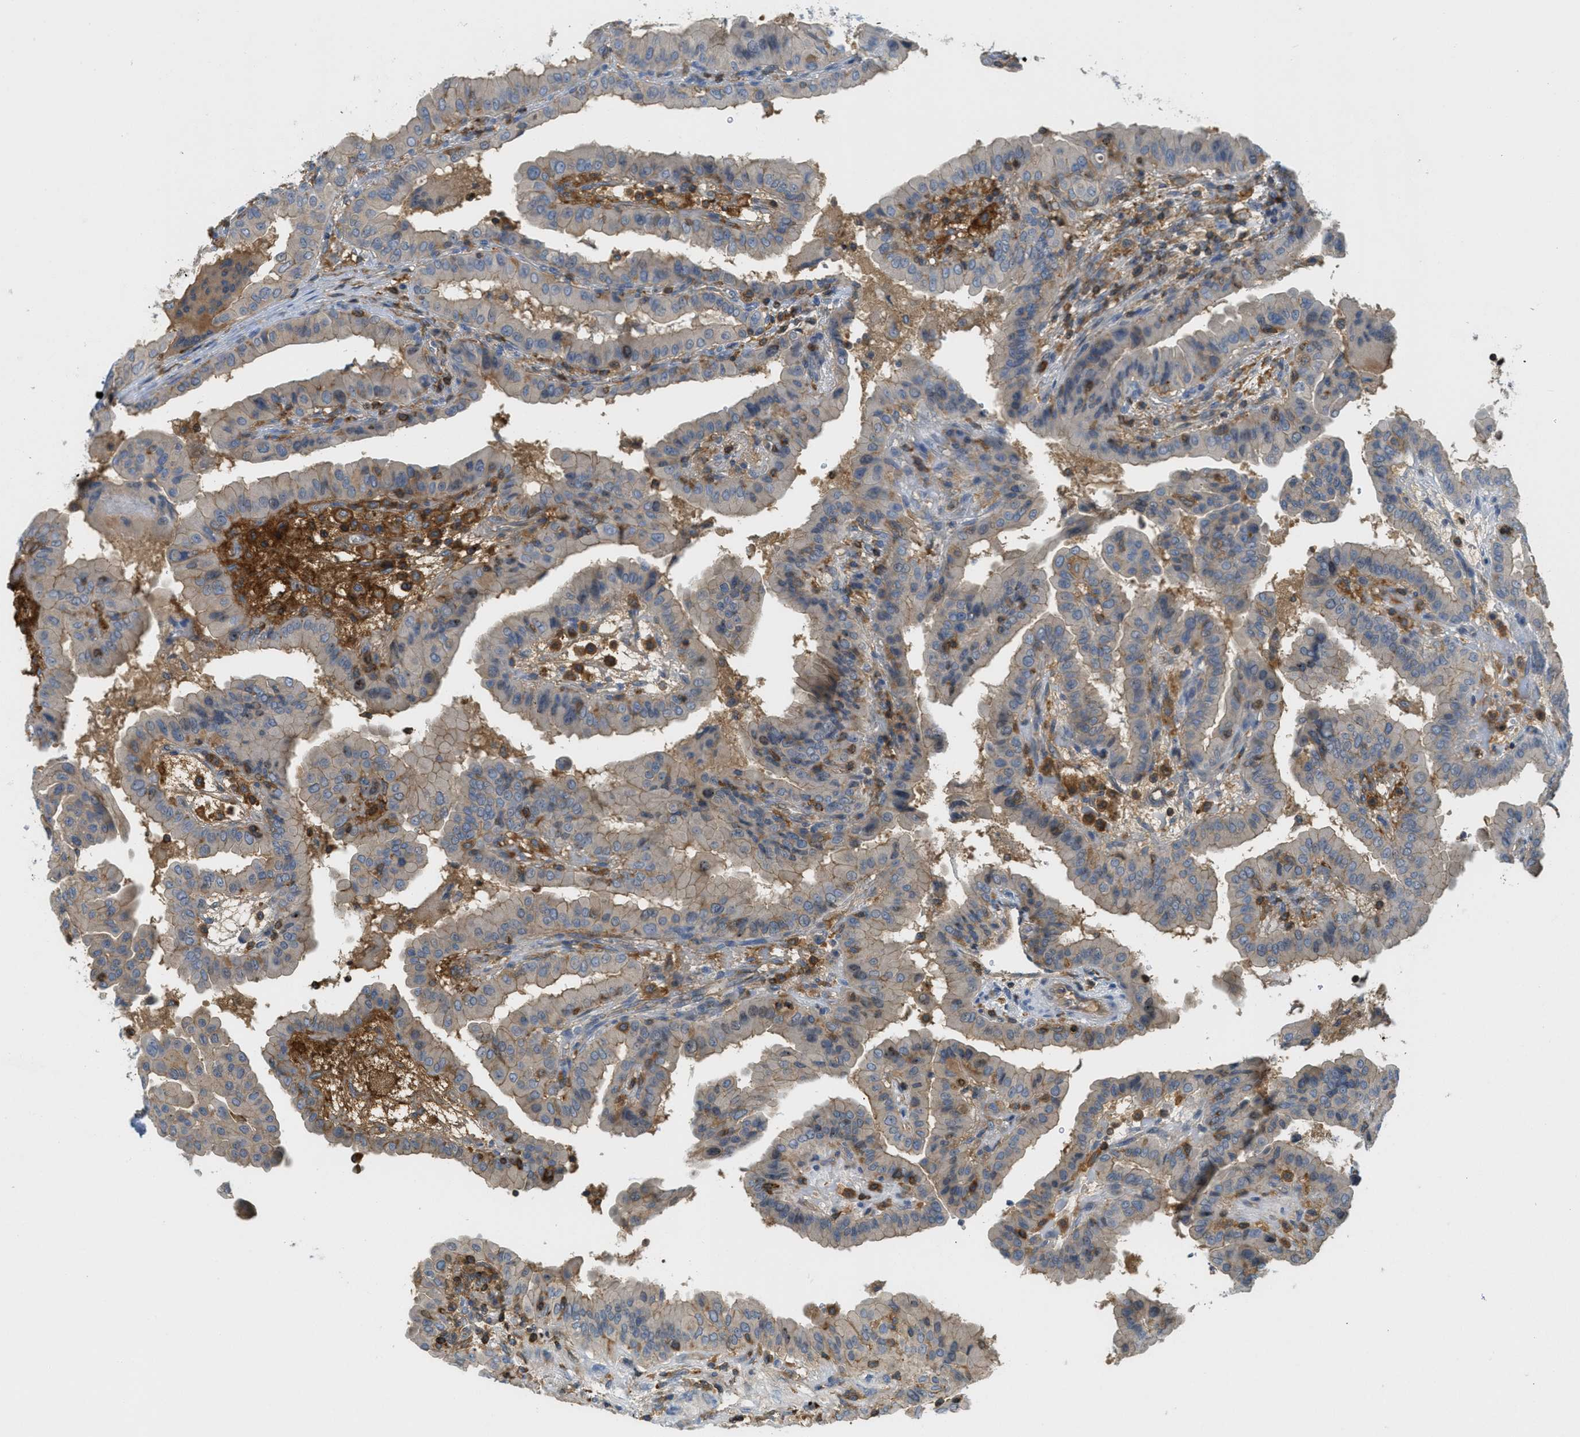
{"staining": {"intensity": "weak", "quantity": "25%-75%", "location": "cytoplasmic/membranous"}, "tissue": "thyroid cancer", "cell_type": "Tumor cells", "image_type": "cancer", "snomed": [{"axis": "morphology", "description": "Papillary adenocarcinoma, NOS"}, {"axis": "topography", "description": "Thyroid gland"}], "caption": "This is a photomicrograph of immunohistochemistry staining of papillary adenocarcinoma (thyroid), which shows weak staining in the cytoplasmic/membranous of tumor cells.", "gene": "GRIK2", "patient": {"sex": "male", "age": 33}}